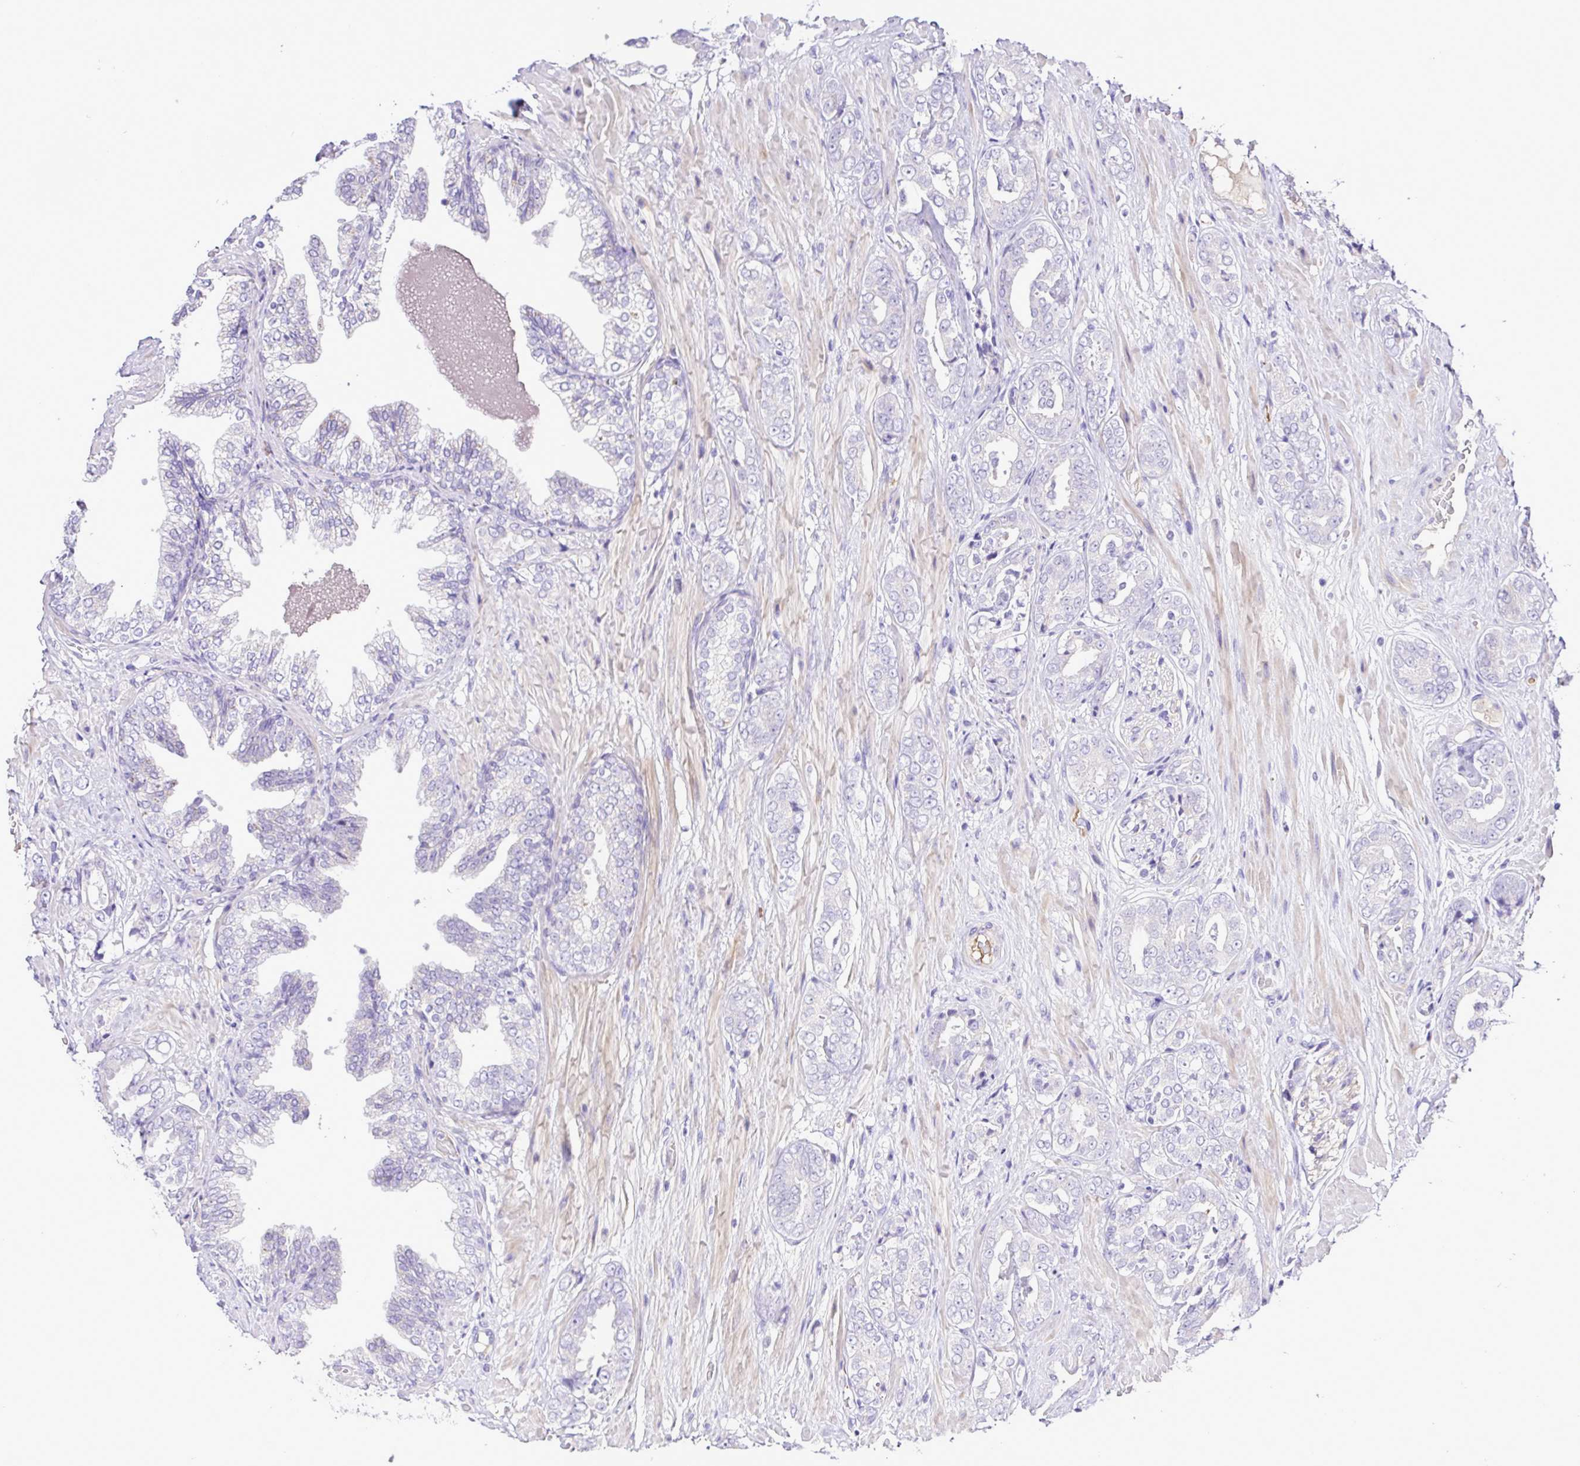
{"staining": {"intensity": "negative", "quantity": "none", "location": "none"}, "tissue": "prostate cancer", "cell_type": "Tumor cells", "image_type": "cancer", "snomed": [{"axis": "morphology", "description": "Adenocarcinoma, High grade"}, {"axis": "topography", "description": "Prostate"}], "caption": "Tumor cells are negative for protein expression in human high-grade adenocarcinoma (prostate).", "gene": "GABBR2", "patient": {"sex": "male", "age": 71}}